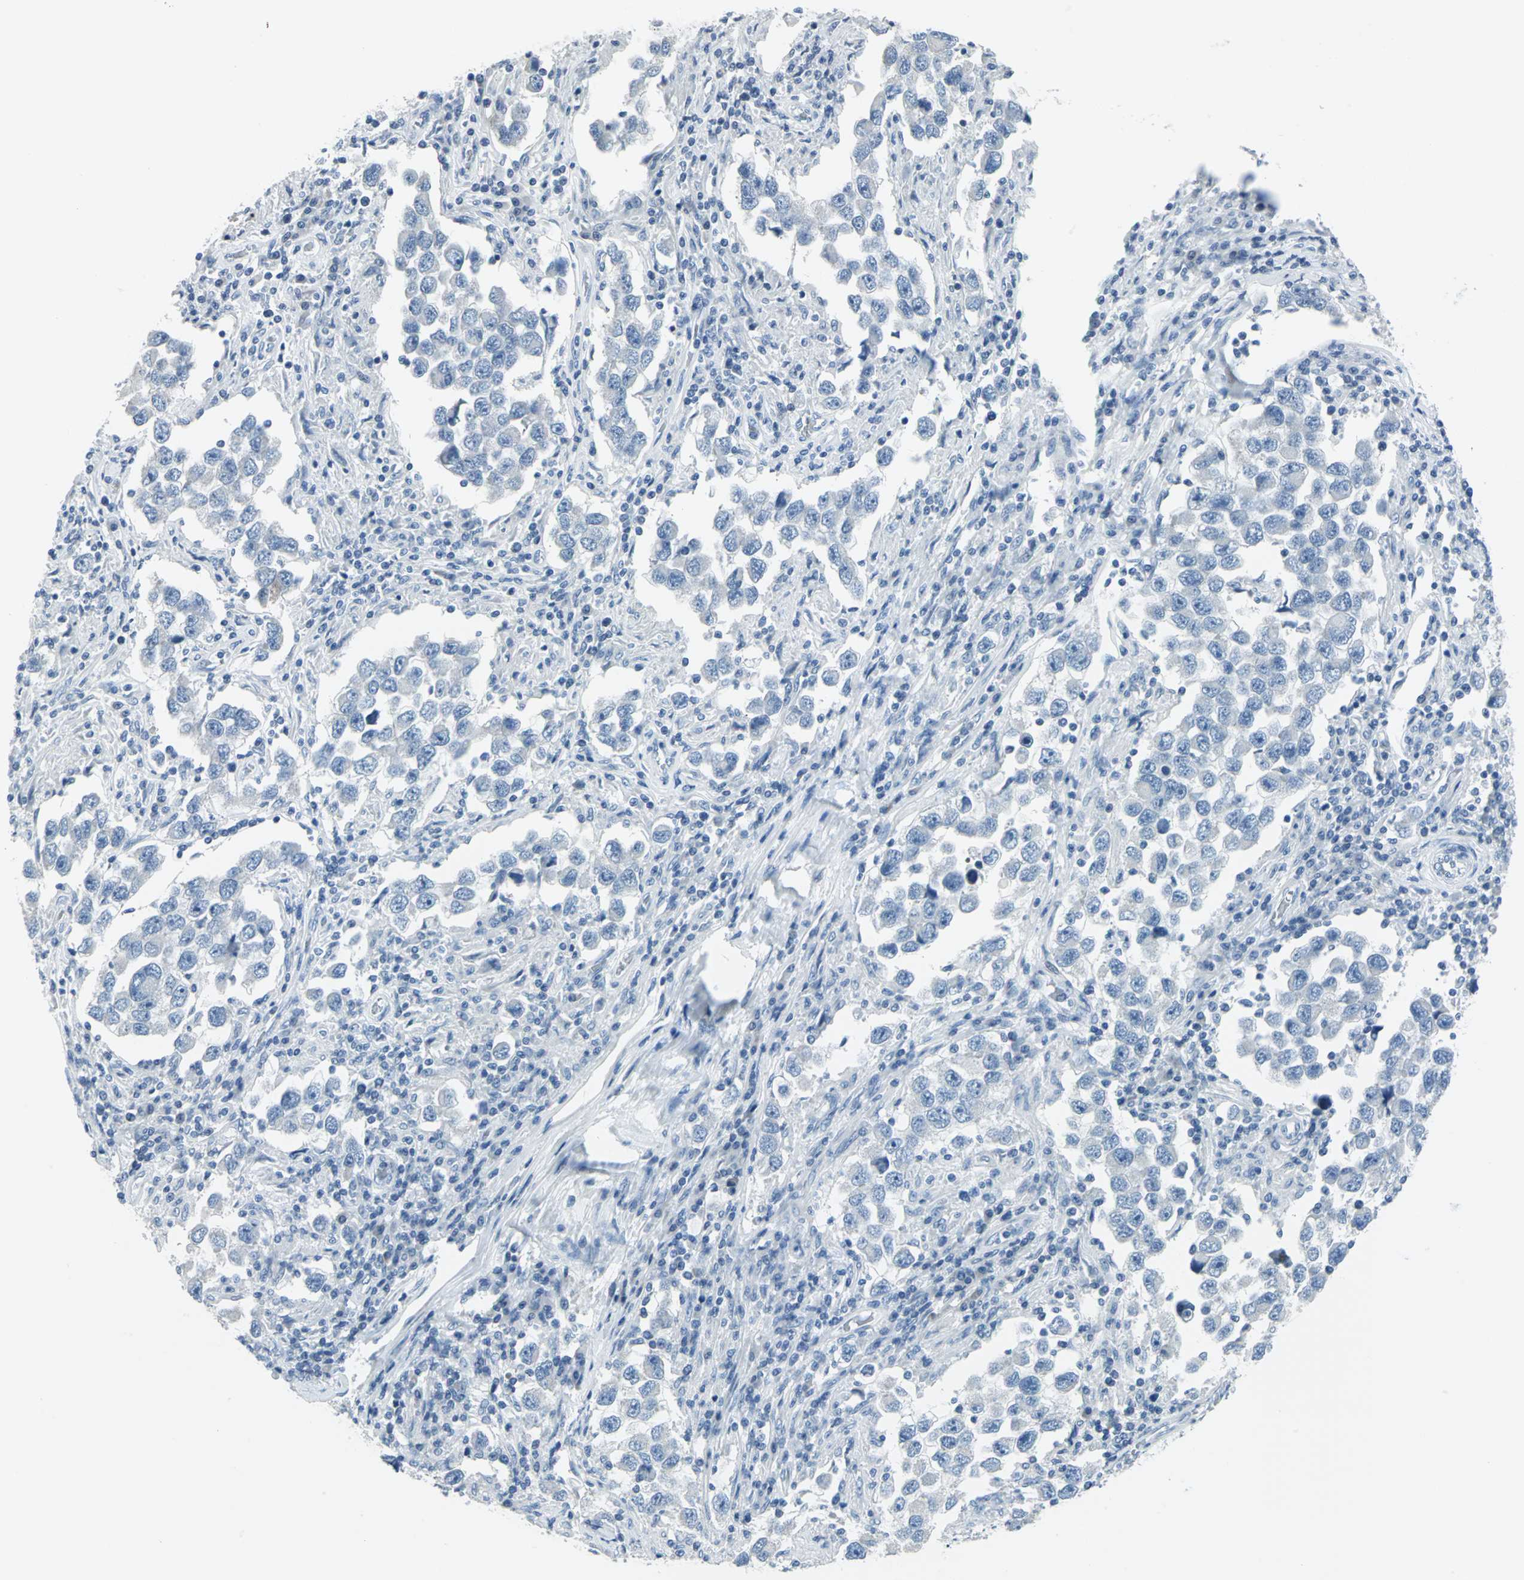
{"staining": {"intensity": "negative", "quantity": "none", "location": "none"}, "tissue": "testis cancer", "cell_type": "Tumor cells", "image_type": "cancer", "snomed": [{"axis": "morphology", "description": "Carcinoma, Embryonal, NOS"}, {"axis": "topography", "description": "Testis"}], "caption": "DAB immunohistochemical staining of human testis embryonal carcinoma shows no significant positivity in tumor cells.", "gene": "DNAI2", "patient": {"sex": "male", "age": 21}}